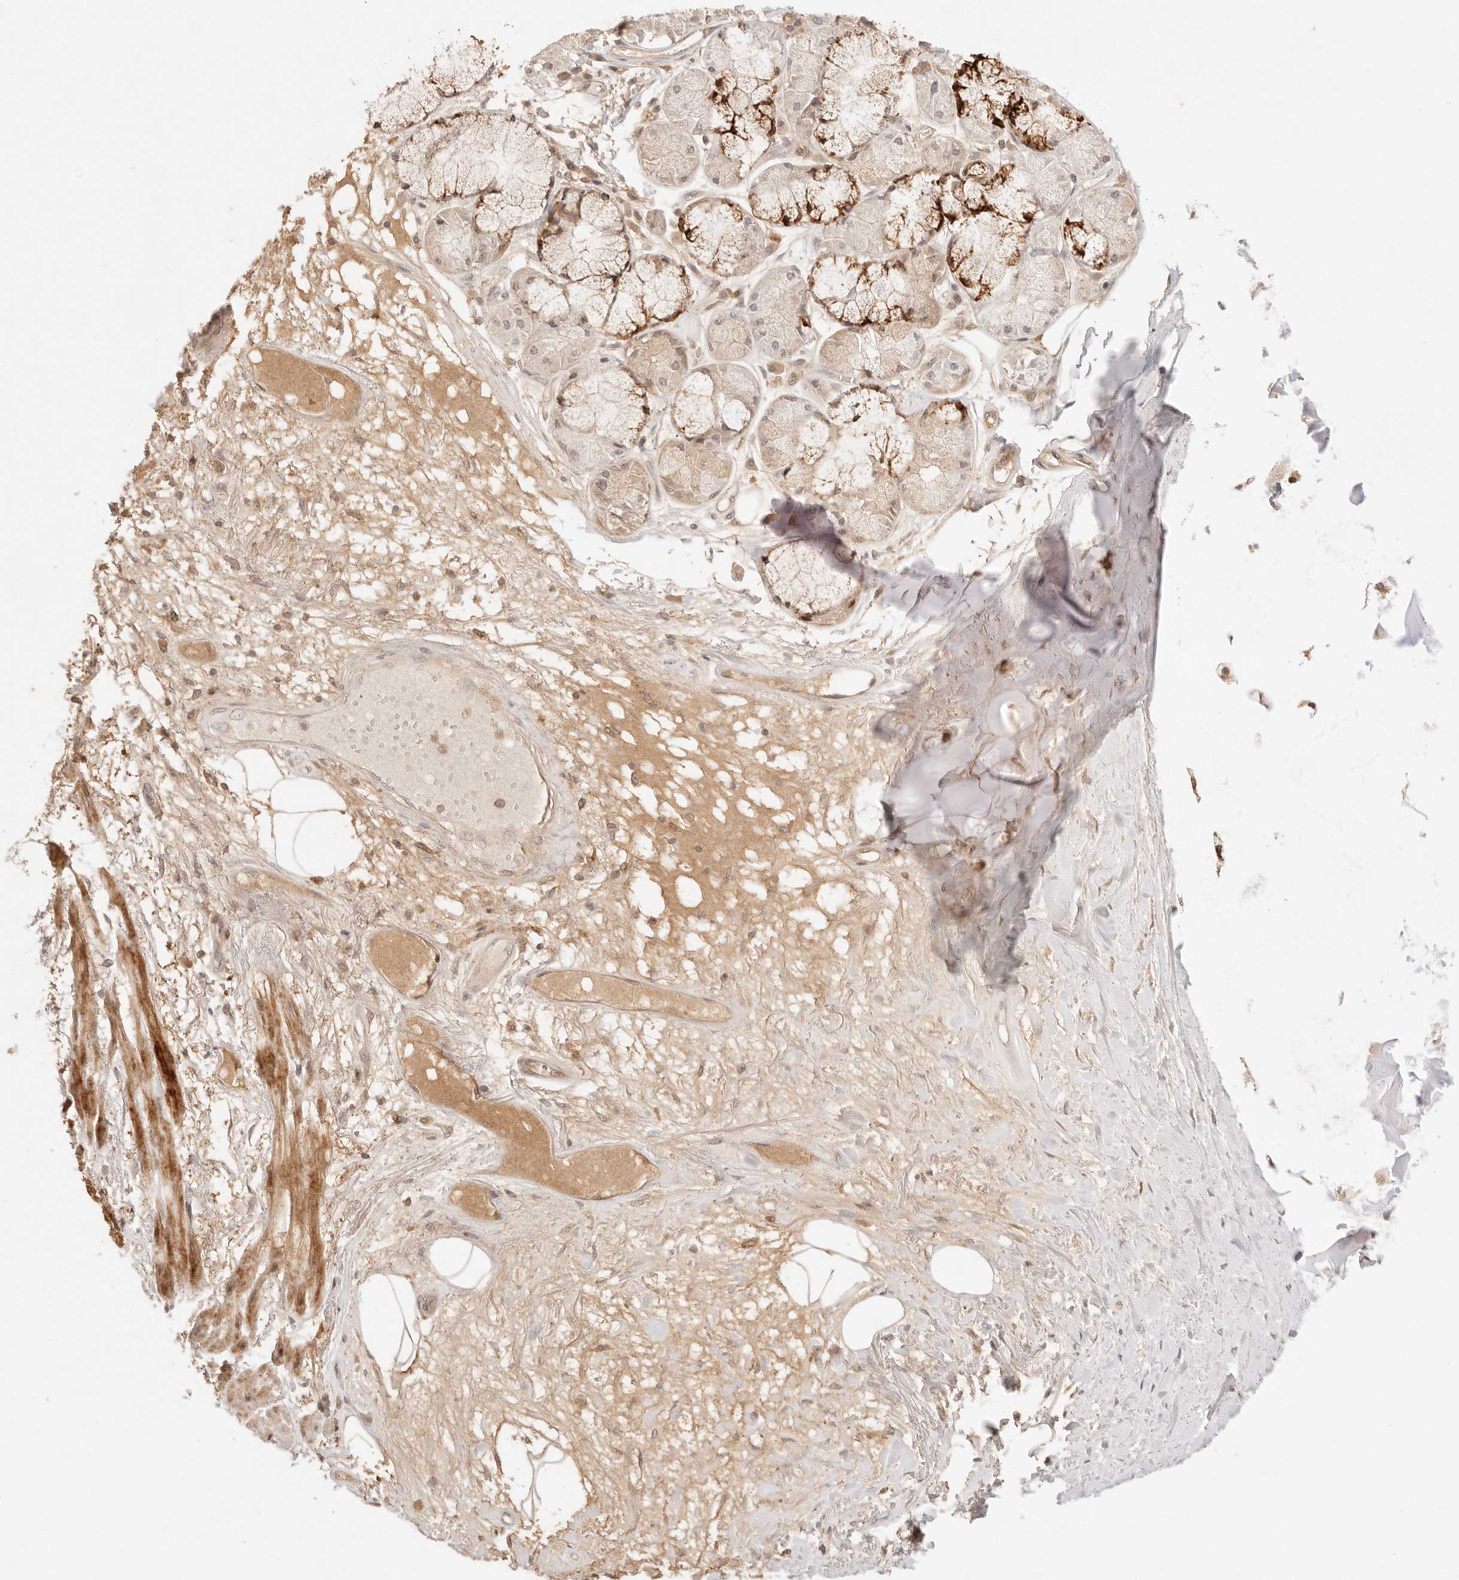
{"staining": {"intensity": "negative", "quantity": "none", "location": "none"}, "tissue": "adipose tissue", "cell_type": "Adipocytes", "image_type": "normal", "snomed": [{"axis": "morphology", "description": "Normal tissue, NOS"}, {"axis": "topography", "description": "Bronchus"}], "caption": "Micrograph shows no protein expression in adipocytes of normal adipose tissue. (Immunohistochemistry, brightfield microscopy, high magnification).", "gene": "PHLDA3", "patient": {"sex": "male", "age": 66}}